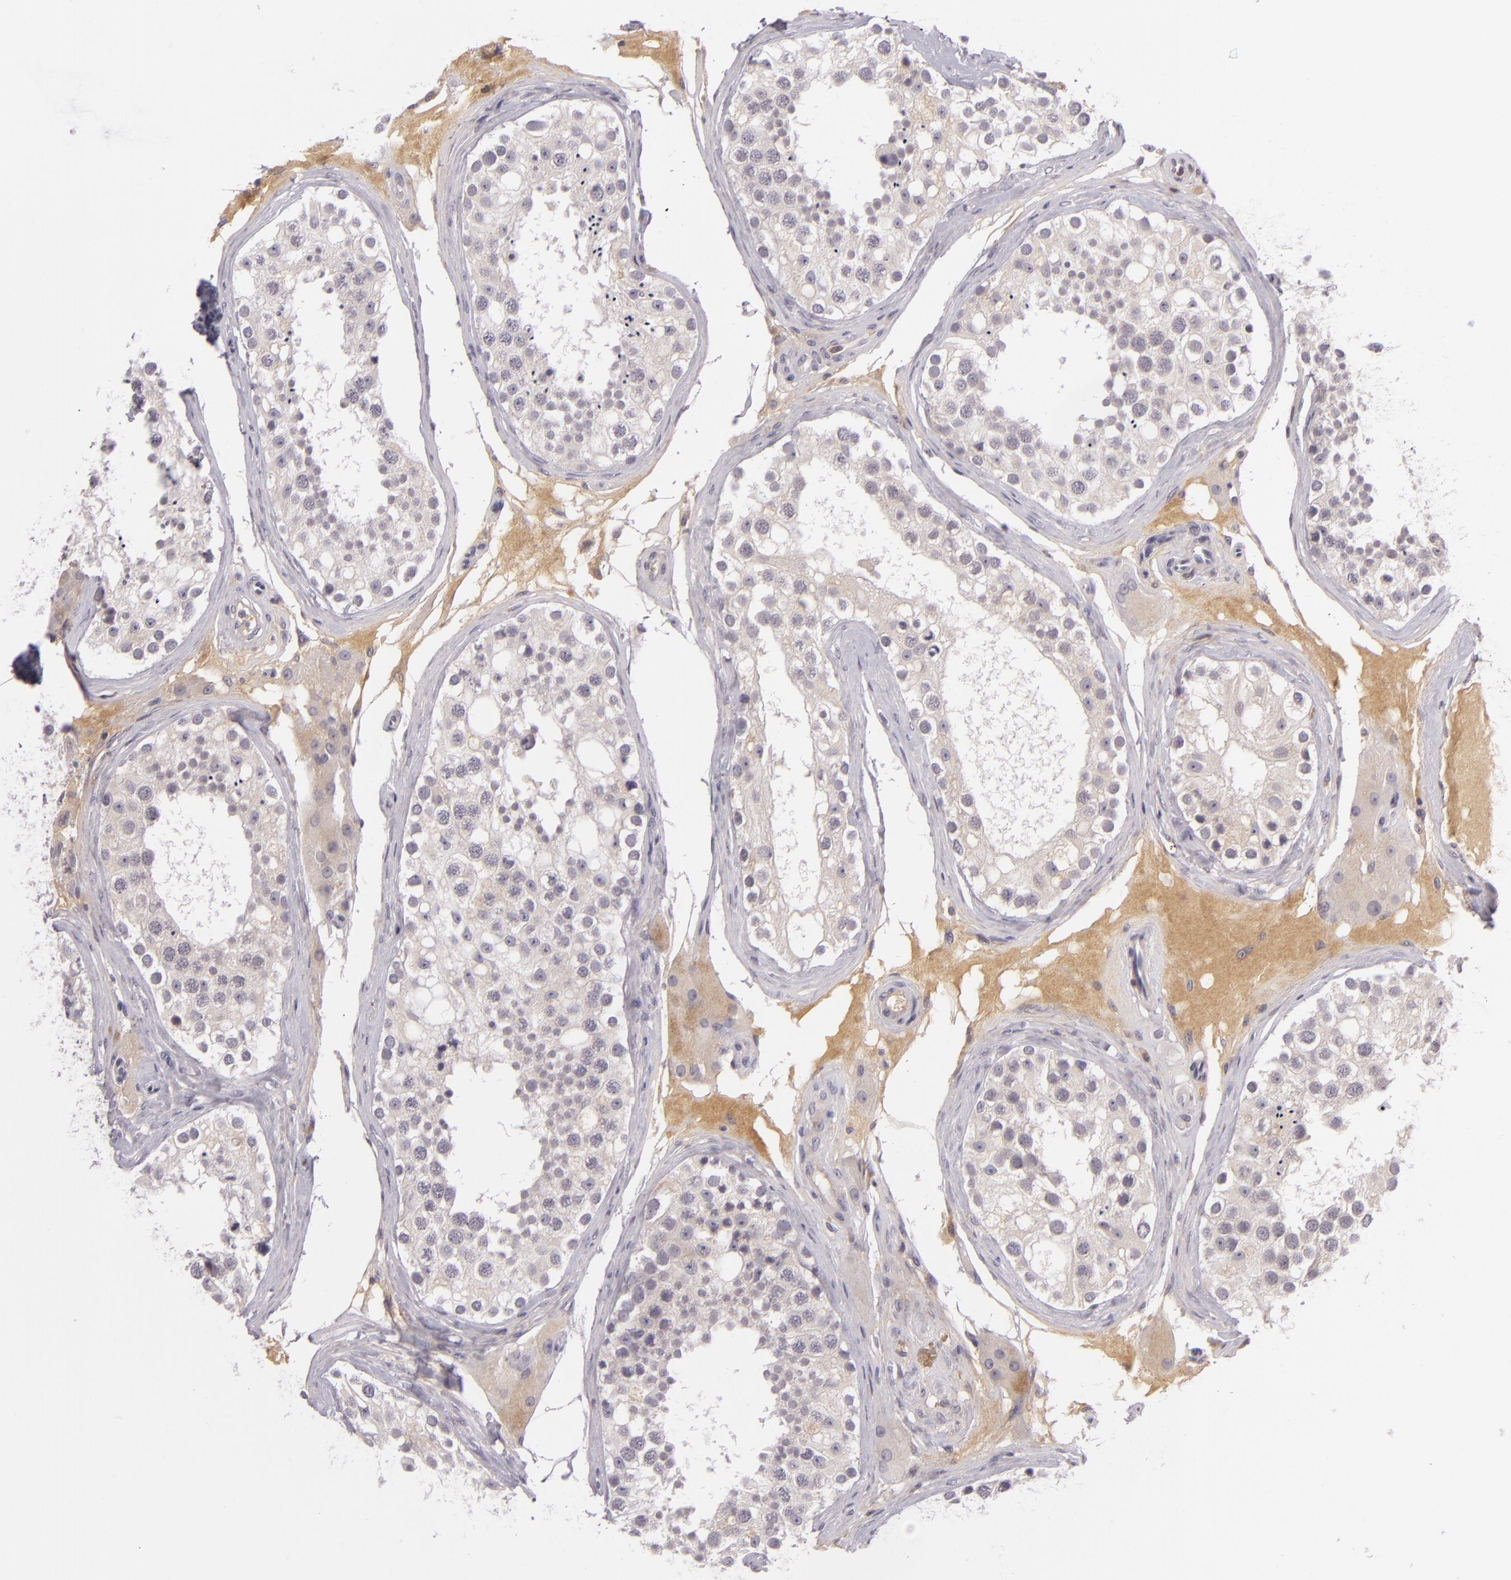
{"staining": {"intensity": "negative", "quantity": "none", "location": "none"}, "tissue": "testis", "cell_type": "Cells in seminiferous ducts", "image_type": "normal", "snomed": [{"axis": "morphology", "description": "Normal tissue, NOS"}, {"axis": "topography", "description": "Testis"}], "caption": "A high-resolution micrograph shows immunohistochemistry (IHC) staining of normal testis, which shows no significant expression in cells in seminiferous ducts.", "gene": "DAG1", "patient": {"sex": "male", "age": 68}}